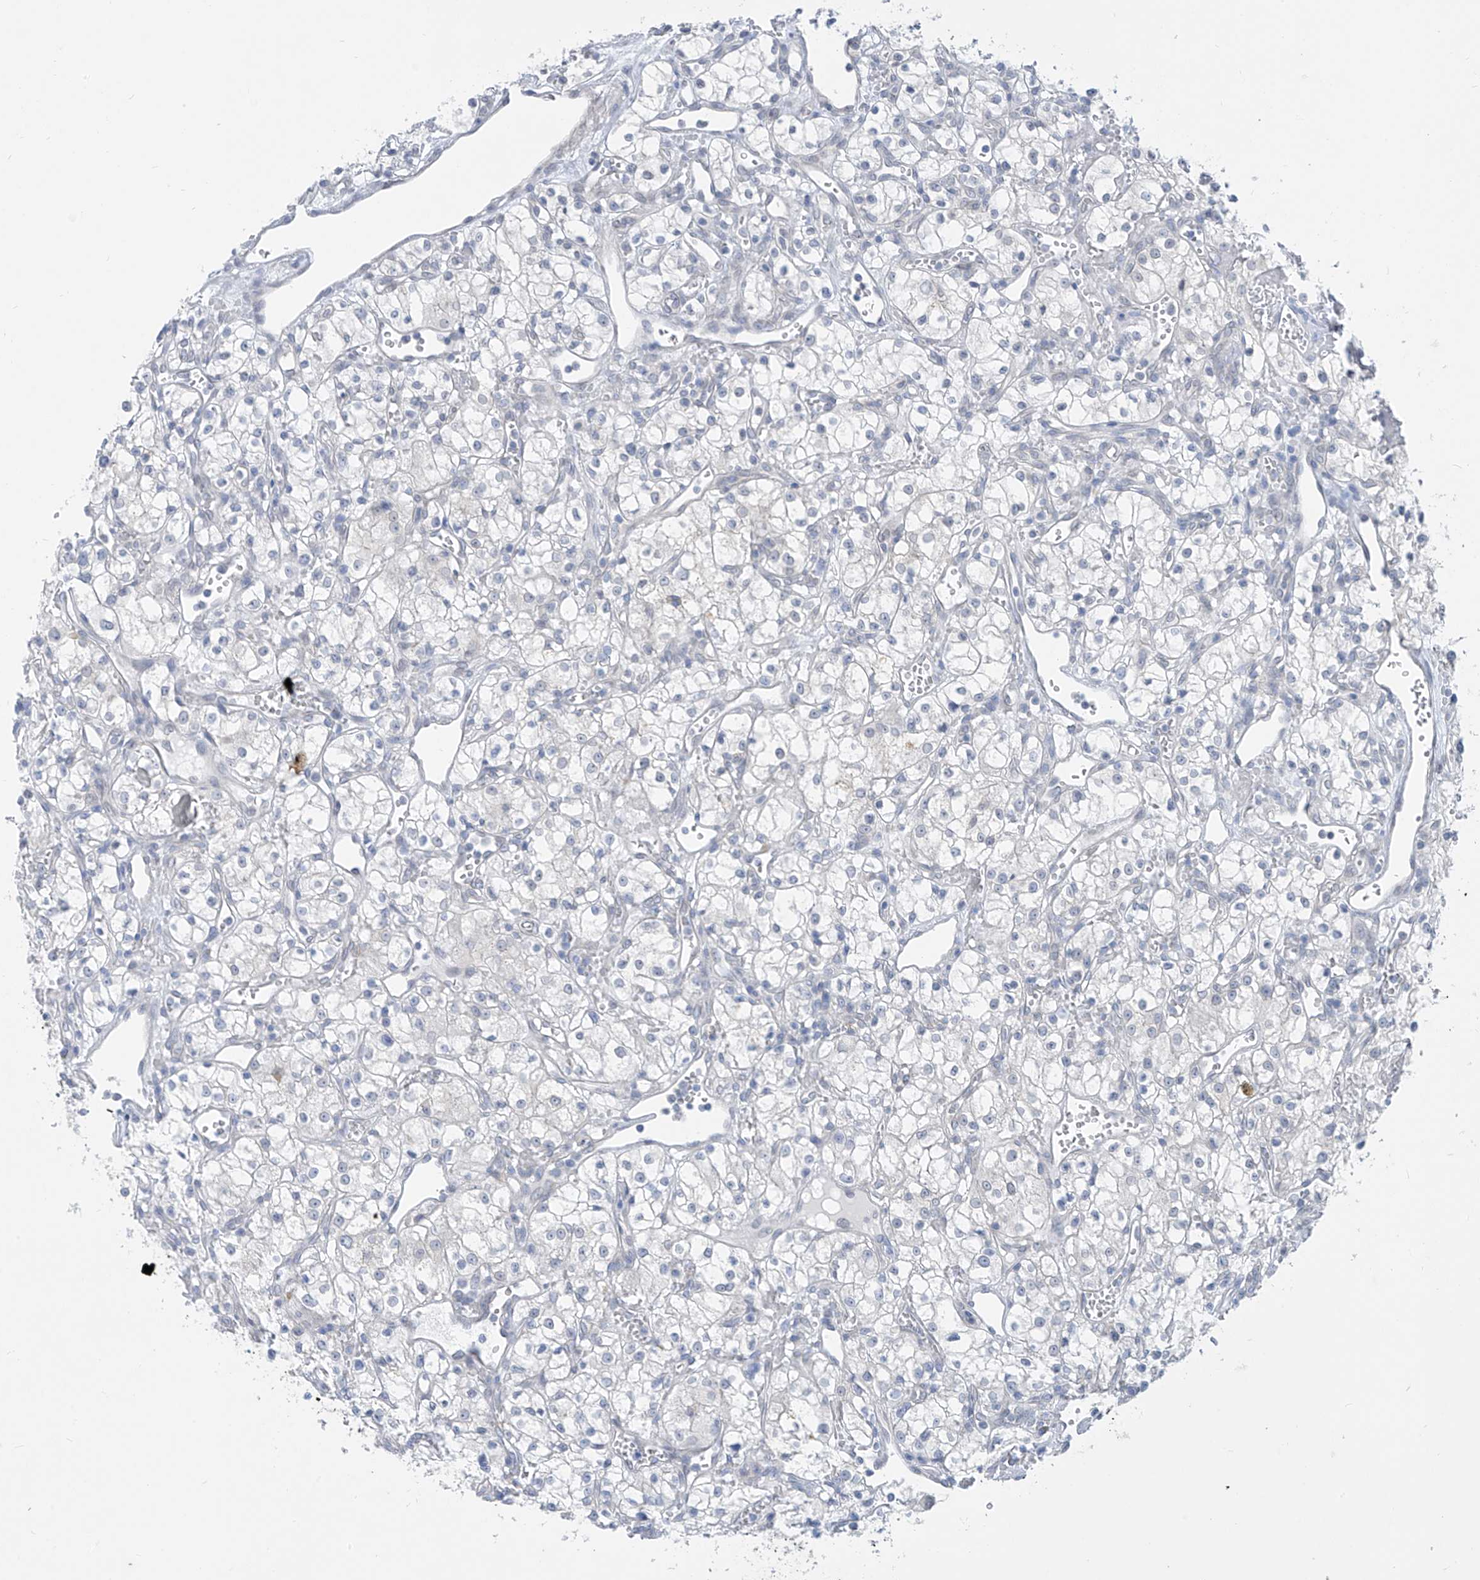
{"staining": {"intensity": "negative", "quantity": "none", "location": "none"}, "tissue": "renal cancer", "cell_type": "Tumor cells", "image_type": "cancer", "snomed": [{"axis": "morphology", "description": "Adenocarcinoma, NOS"}, {"axis": "topography", "description": "Kidney"}], "caption": "There is no significant staining in tumor cells of renal cancer (adenocarcinoma).", "gene": "KRTAP25-1", "patient": {"sex": "male", "age": 59}}